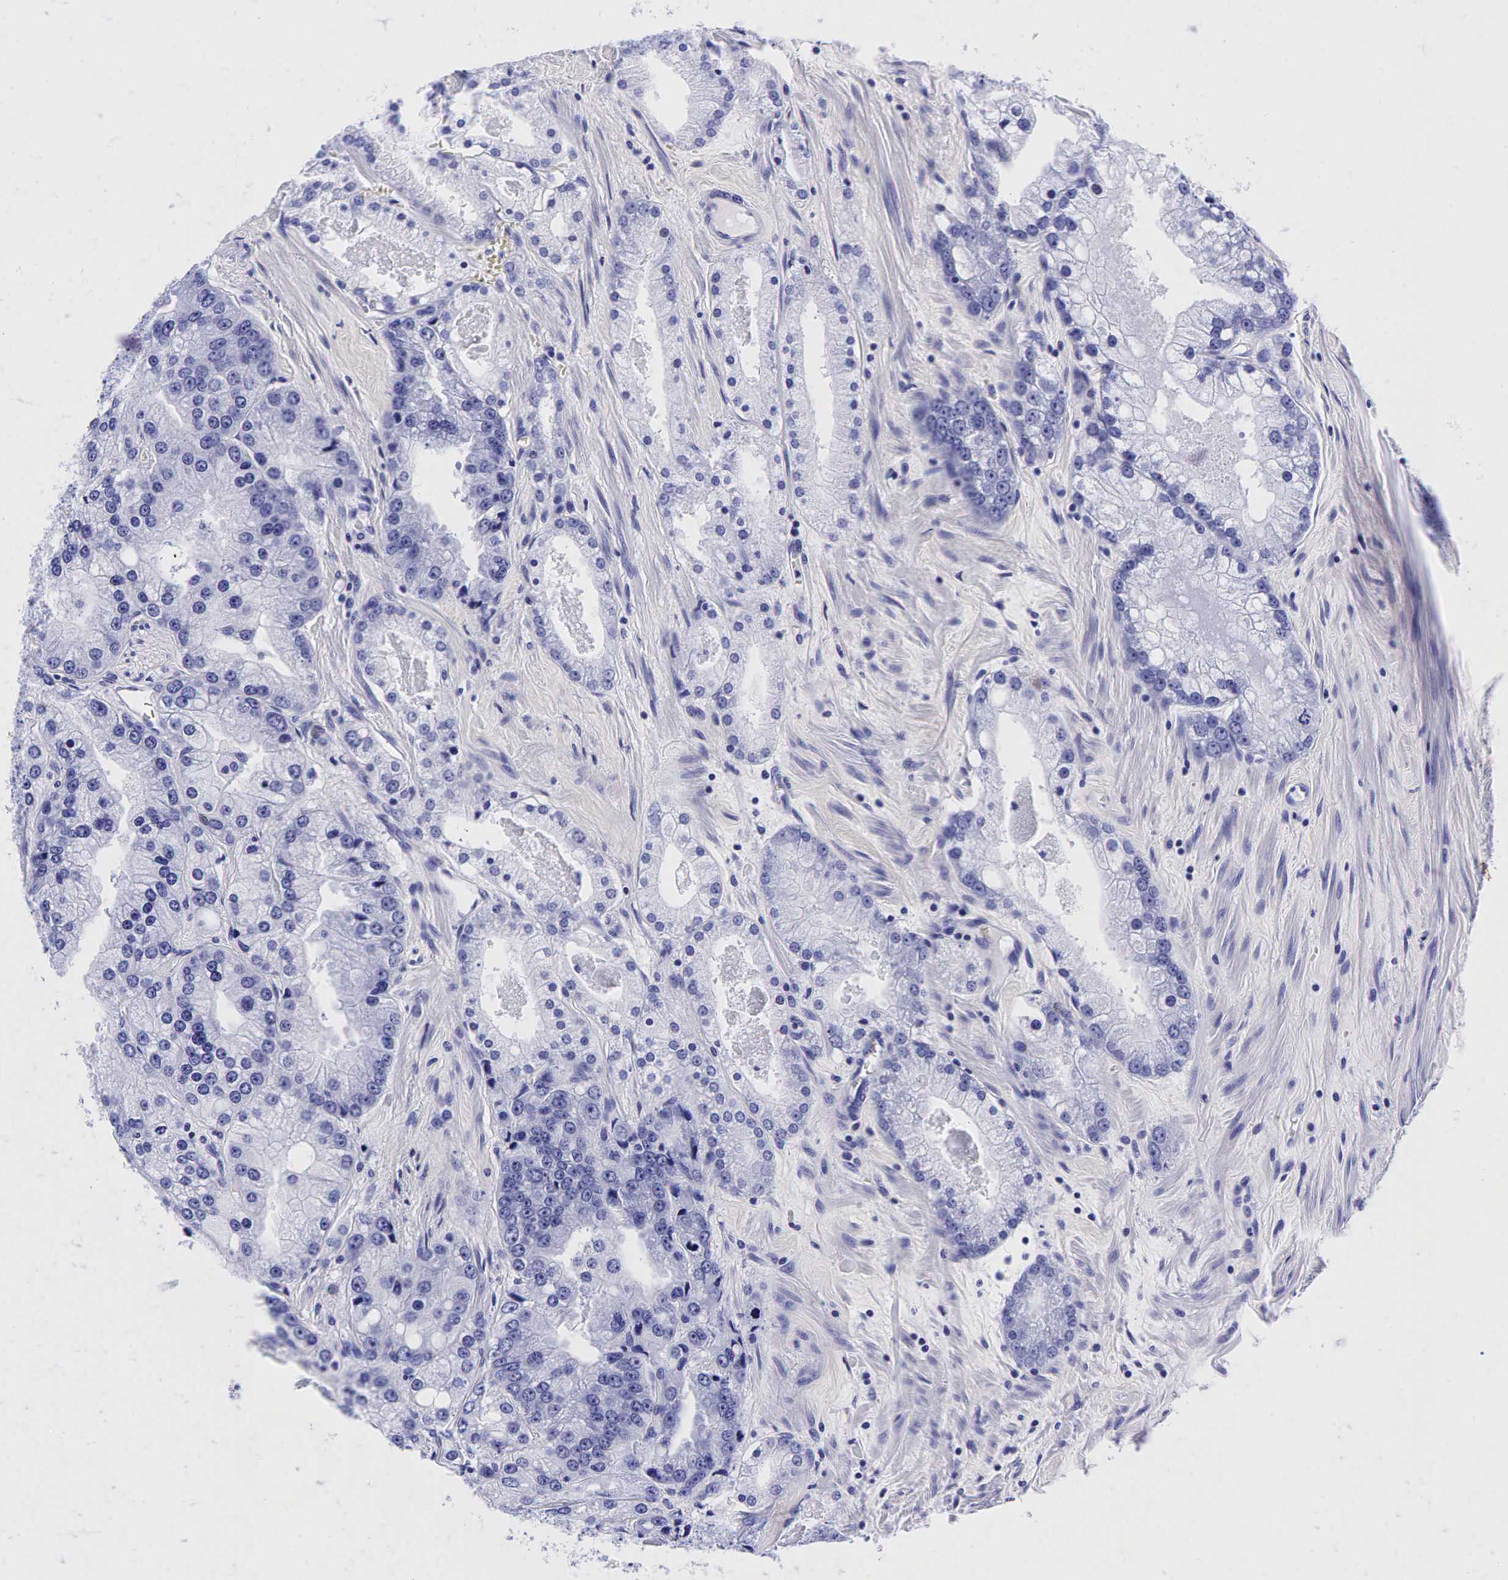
{"staining": {"intensity": "negative", "quantity": "none", "location": "none"}, "tissue": "prostate cancer", "cell_type": "Tumor cells", "image_type": "cancer", "snomed": [{"axis": "morphology", "description": "Adenocarcinoma, Medium grade"}, {"axis": "topography", "description": "Prostate"}], "caption": "Immunohistochemistry (IHC) histopathology image of neoplastic tissue: prostate adenocarcinoma (medium-grade) stained with DAB (3,3'-diaminobenzidine) displays no significant protein staining in tumor cells.", "gene": "GCG", "patient": {"sex": "male", "age": 72}}